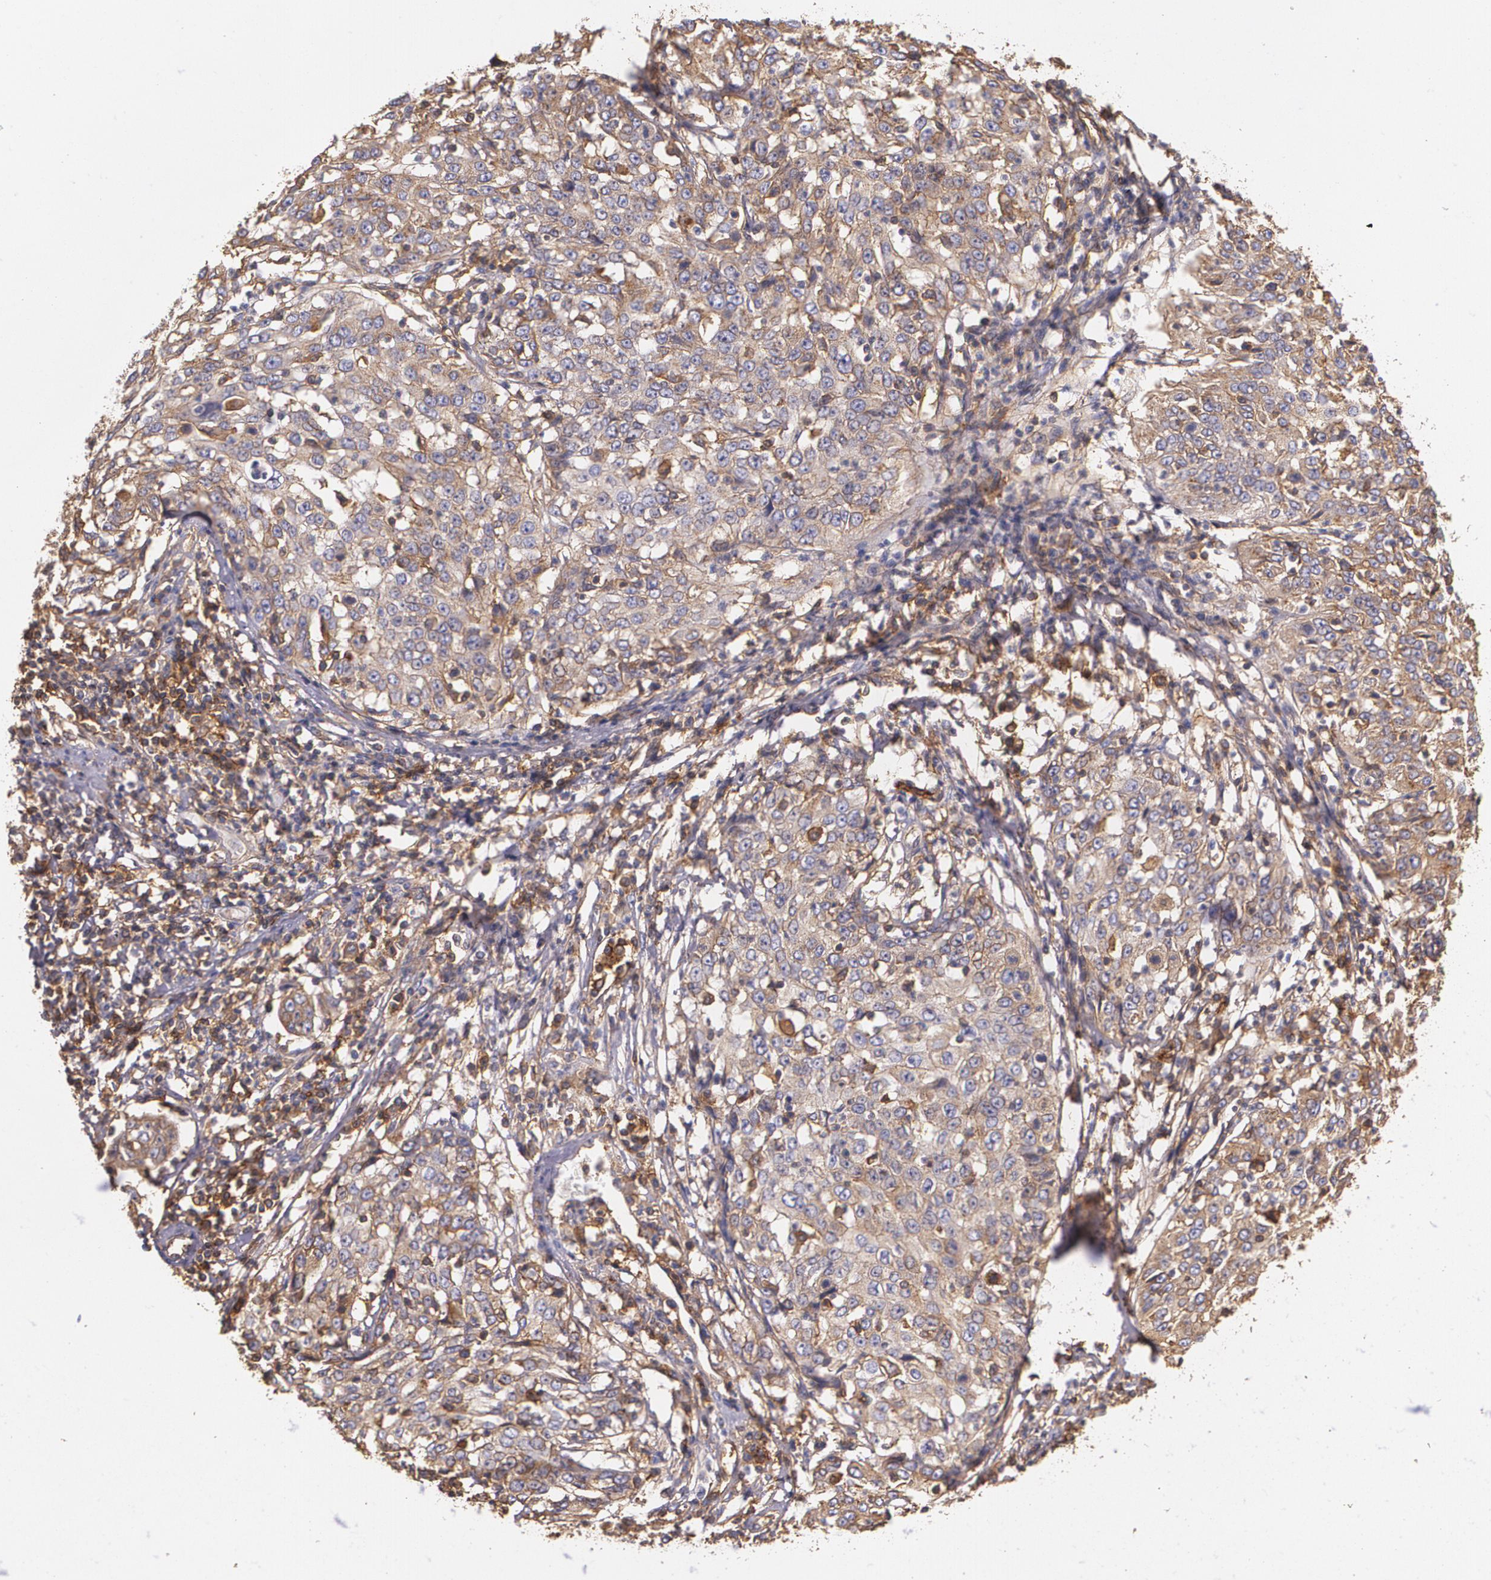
{"staining": {"intensity": "weak", "quantity": ">75%", "location": "cytoplasmic/membranous"}, "tissue": "cervical cancer", "cell_type": "Tumor cells", "image_type": "cancer", "snomed": [{"axis": "morphology", "description": "Squamous cell carcinoma, NOS"}, {"axis": "topography", "description": "Cervix"}], "caption": "Human squamous cell carcinoma (cervical) stained for a protein (brown) displays weak cytoplasmic/membranous positive expression in approximately >75% of tumor cells.", "gene": "B2M", "patient": {"sex": "female", "age": 39}}